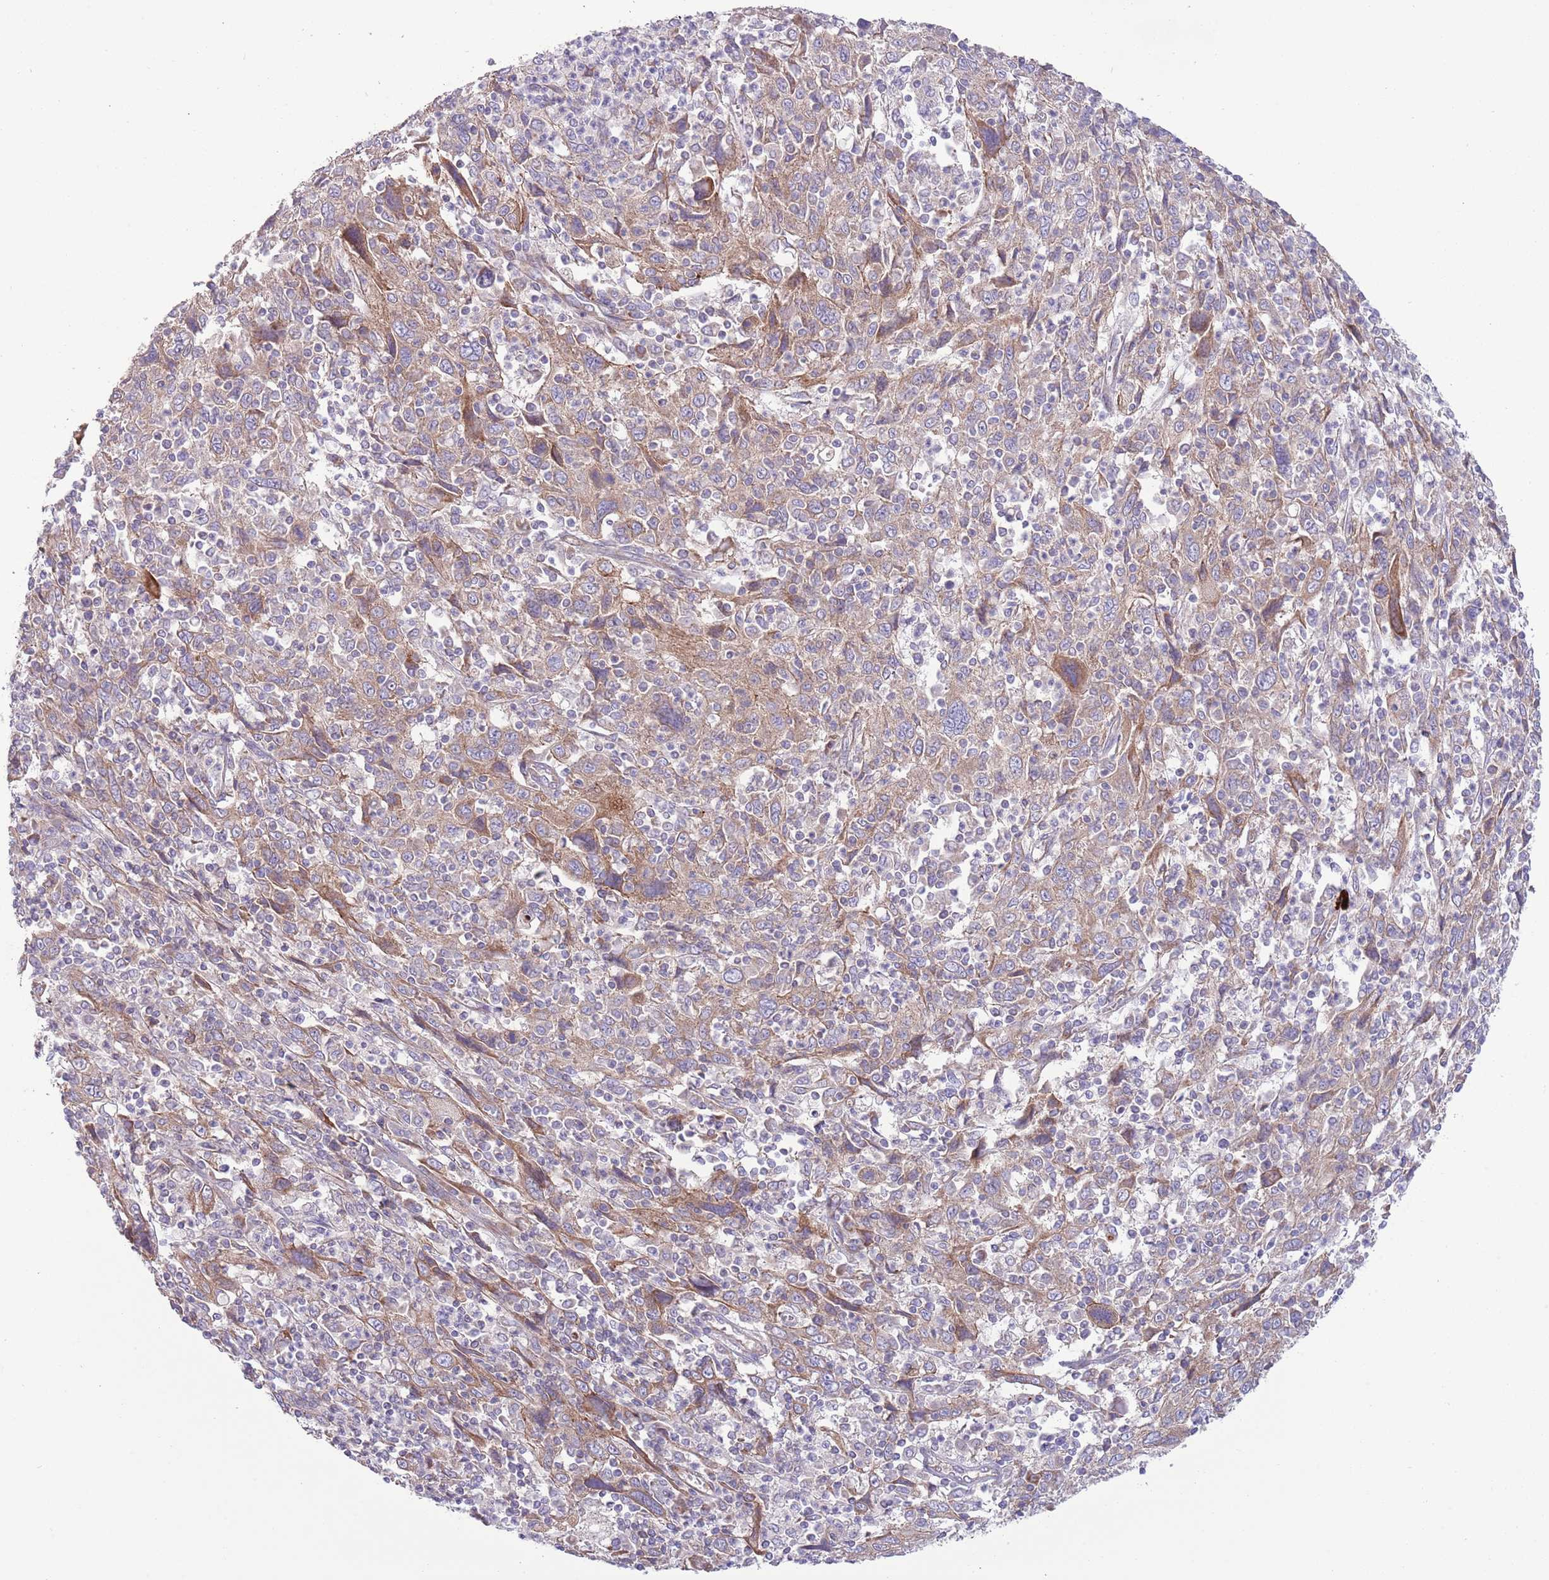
{"staining": {"intensity": "weak", "quantity": ">75%", "location": "cytoplasmic/membranous"}, "tissue": "cervical cancer", "cell_type": "Tumor cells", "image_type": "cancer", "snomed": [{"axis": "morphology", "description": "Squamous cell carcinoma, NOS"}, {"axis": "topography", "description": "Cervix"}], "caption": "The immunohistochemical stain labels weak cytoplasmic/membranous expression in tumor cells of squamous cell carcinoma (cervical) tissue.", "gene": "TOMM5", "patient": {"sex": "female", "age": 46}}